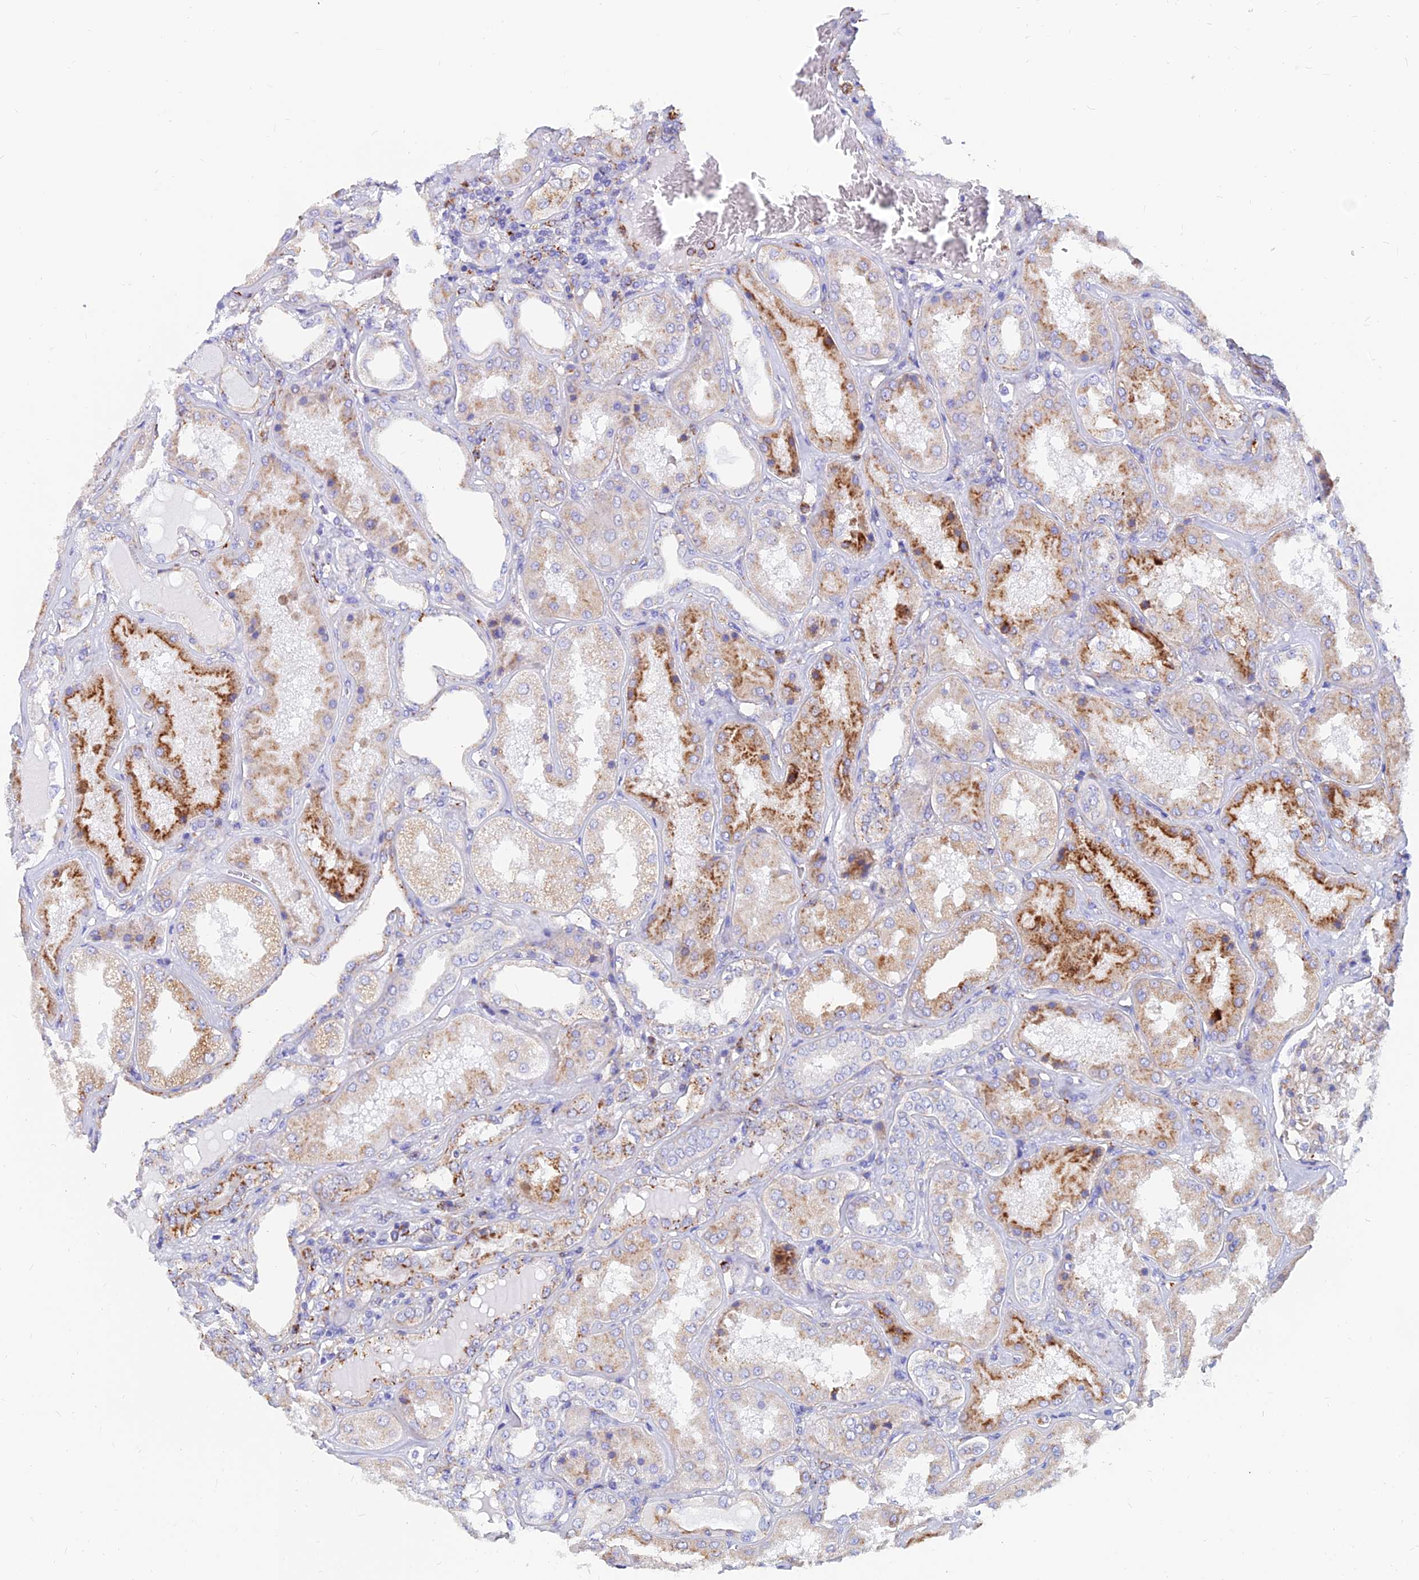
{"staining": {"intensity": "moderate", "quantity": "<25%", "location": "cytoplasmic/membranous"}, "tissue": "kidney", "cell_type": "Cells in glomeruli", "image_type": "normal", "snomed": [{"axis": "morphology", "description": "Normal tissue, NOS"}, {"axis": "topography", "description": "Kidney"}], "caption": "Immunohistochemical staining of unremarkable kidney shows low levels of moderate cytoplasmic/membranous positivity in approximately <25% of cells in glomeruli.", "gene": "SPNS1", "patient": {"sex": "female", "age": 56}}